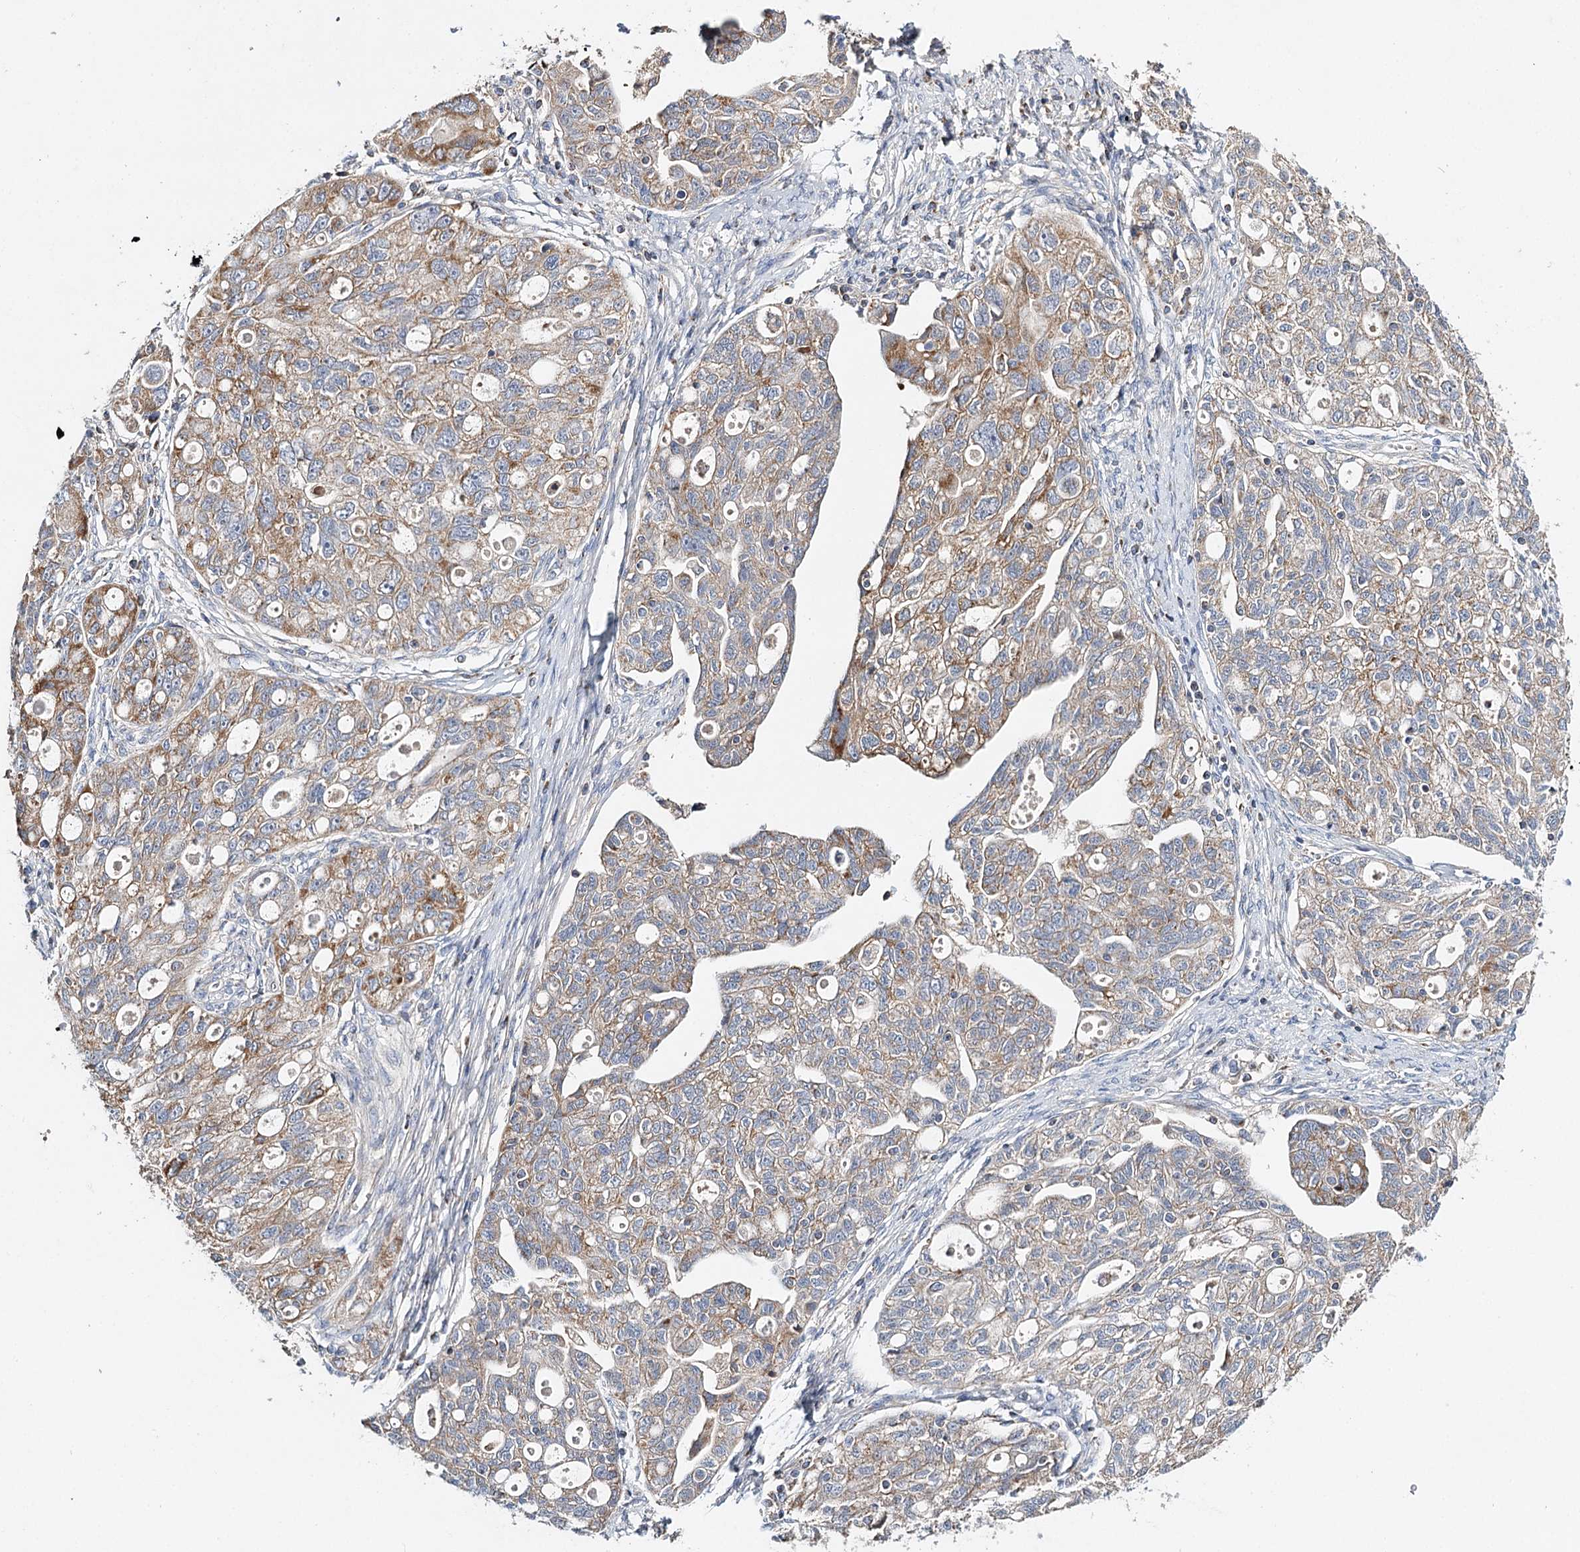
{"staining": {"intensity": "moderate", "quantity": ">75%", "location": "cytoplasmic/membranous"}, "tissue": "ovarian cancer", "cell_type": "Tumor cells", "image_type": "cancer", "snomed": [{"axis": "morphology", "description": "Carcinoma, NOS"}, {"axis": "morphology", "description": "Cystadenocarcinoma, serous, NOS"}, {"axis": "topography", "description": "Ovary"}], "caption": "Immunohistochemical staining of ovarian cancer (serous cystadenocarcinoma) exhibits medium levels of moderate cytoplasmic/membranous protein expression in approximately >75% of tumor cells.", "gene": "CFAP46", "patient": {"sex": "female", "age": 69}}